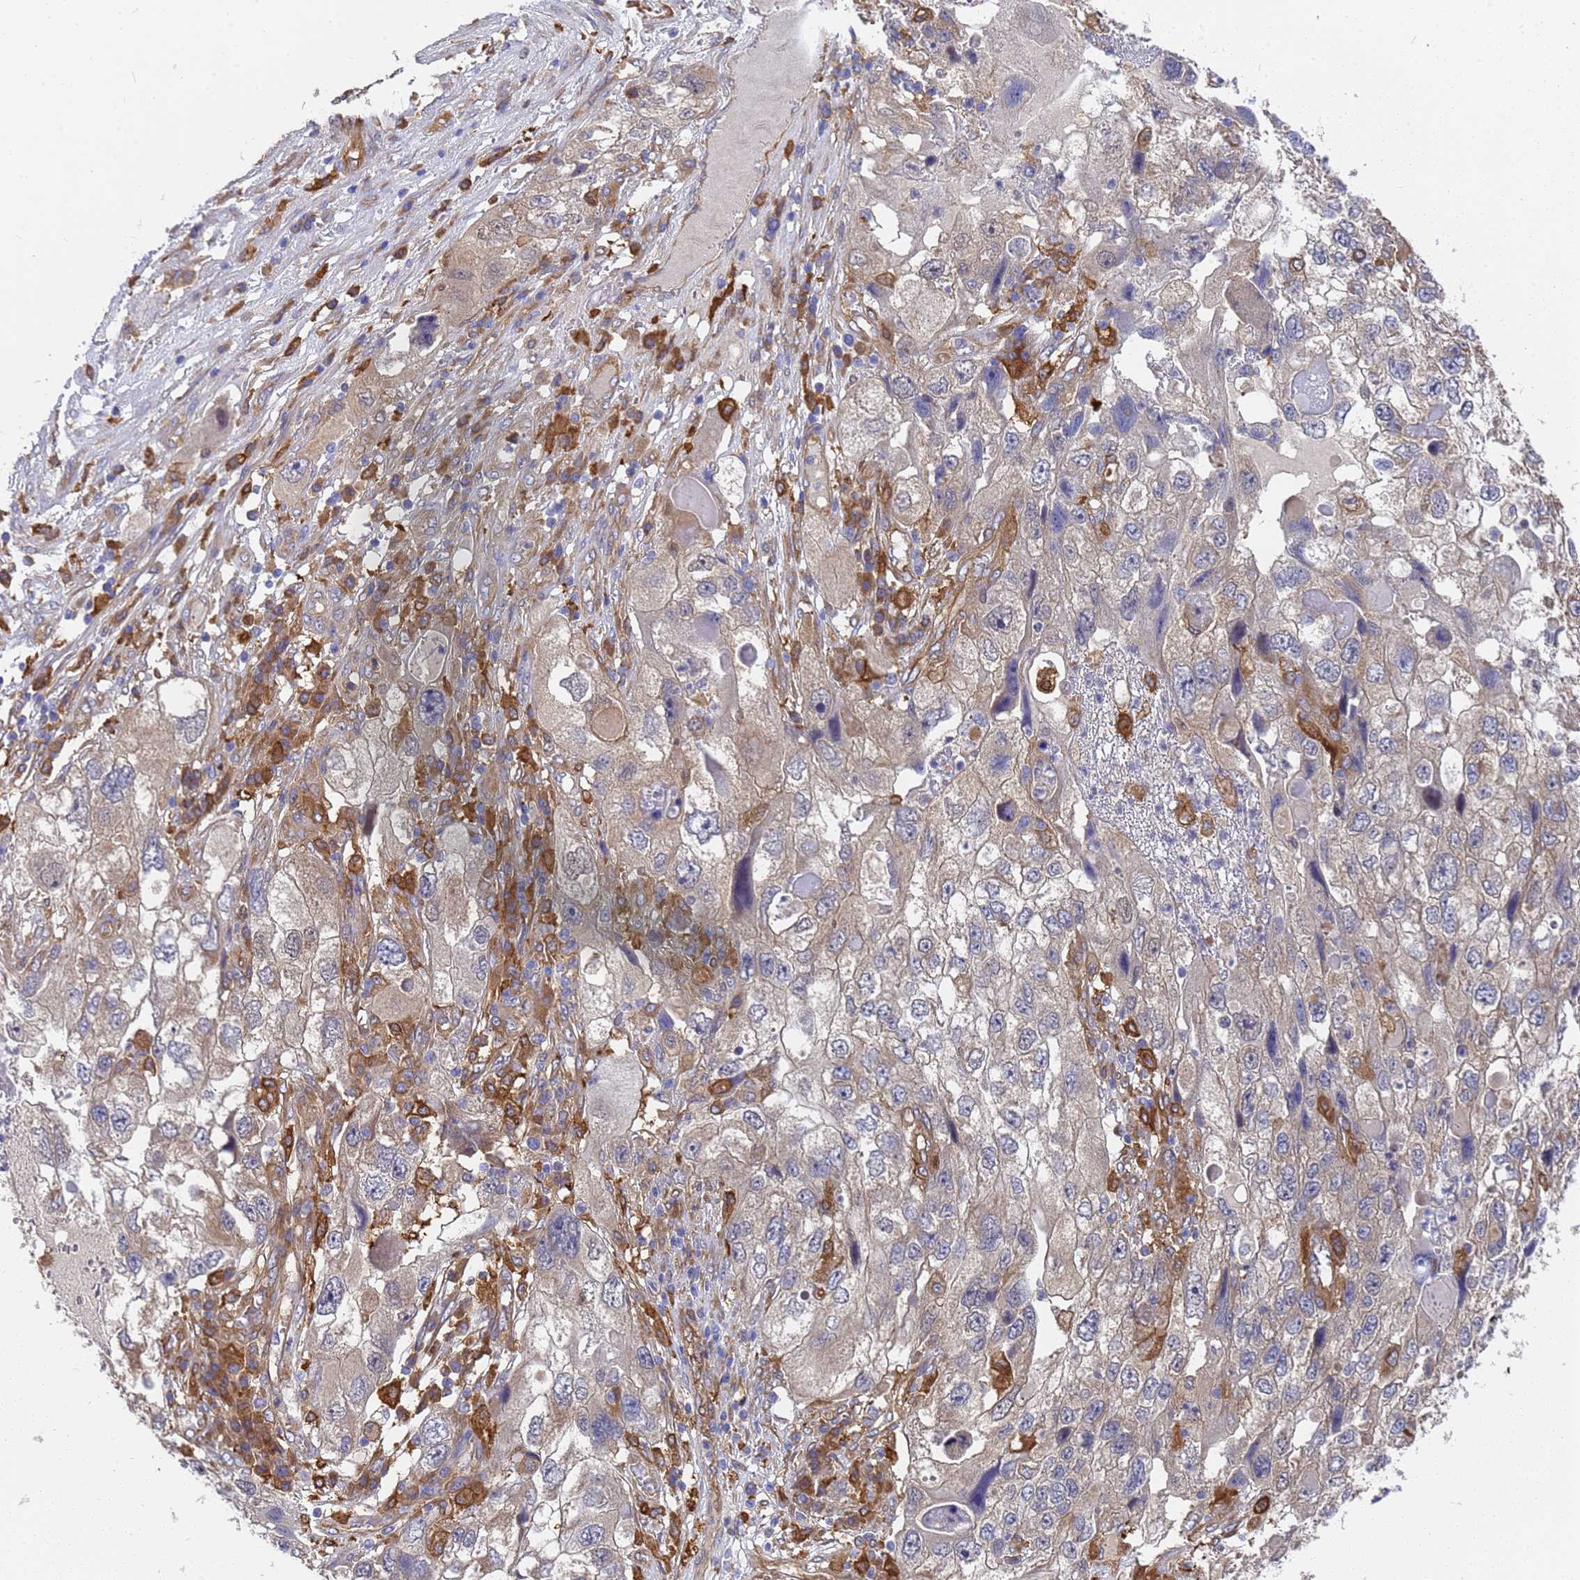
{"staining": {"intensity": "weak", "quantity": "<25%", "location": "cytoplasmic/membranous"}, "tissue": "endometrial cancer", "cell_type": "Tumor cells", "image_type": "cancer", "snomed": [{"axis": "morphology", "description": "Adenocarcinoma, NOS"}, {"axis": "topography", "description": "Endometrium"}], "caption": "A high-resolution image shows IHC staining of endometrial cancer (adenocarcinoma), which shows no significant staining in tumor cells. (DAB IHC visualized using brightfield microscopy, high magnification).", "gene": "SLC35E2B", "patient": {"sex": "female", "age": 49}}